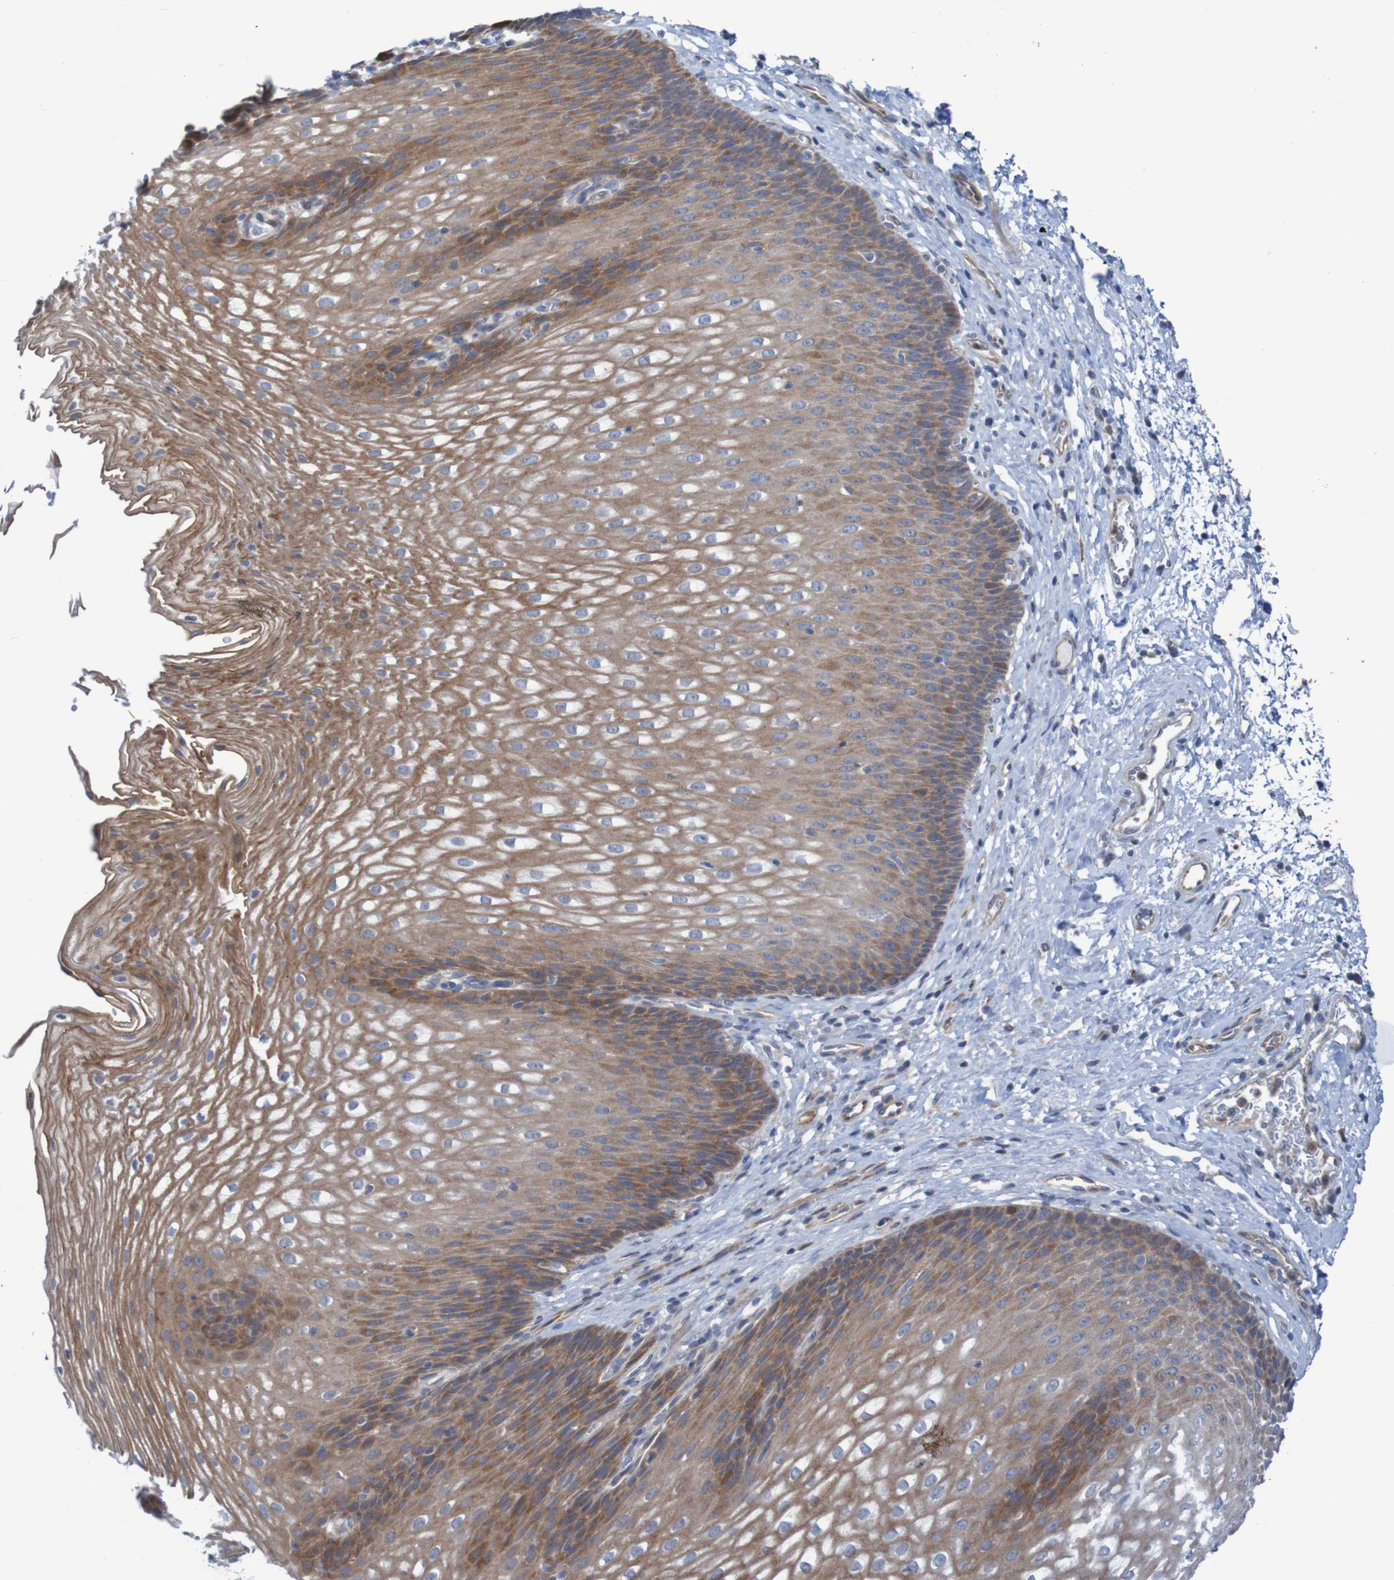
{"staining": {"intensity": "strong", "quantity": ">75%", "location": "cytoplasmic/membranous"}, "tissue": "esophagus", "cell_type": "Squamous epithelial cells", "image_type": "normal", "snomed": [{"axis": "morphology", "description": "Normal tissue, NOS"}, {"axis": "topography", "description": "Esophagus"}], "caption": "Protein expression analysis of unremarkable esophagus exhibits strong cytoplasmic/membranous positivity in approximately >75% of squamous epithelial cells.", "gene": "ANGPT4", "patient": {"sex": "male", "age": 48}}